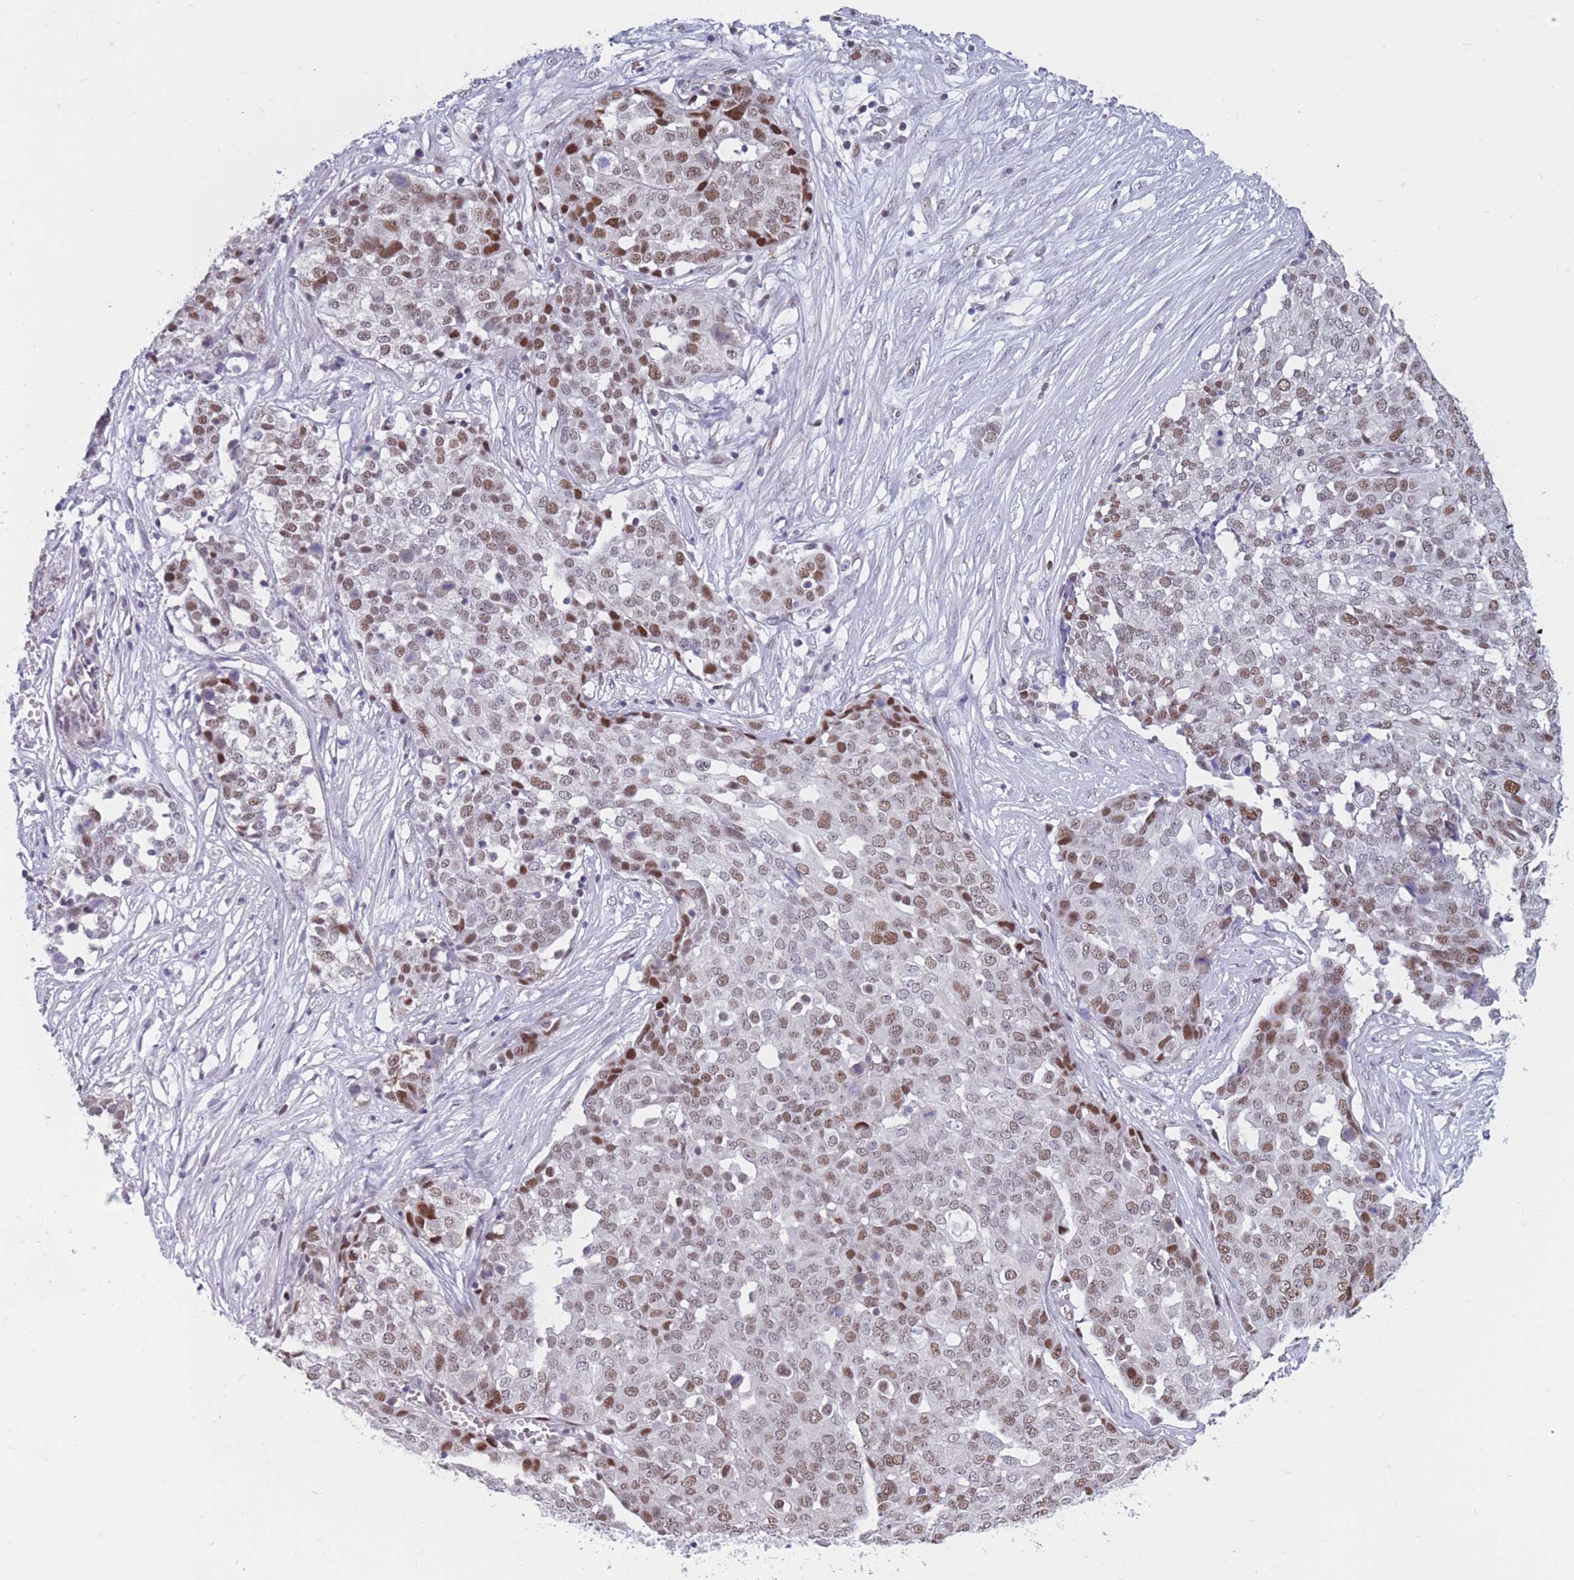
{"staining": {"intensity": "moderate", "quantity": ">75%", "location": "nuclear"}, "tissue": "ovarian cancer", "cell_type": "Tumor cells", "image_type": "cancer", "snomed": [{"axis": "morphology", "description": "Cystadenocarcinoma, serous, NOS"}, {"axis": "topography", "description": "Soft tissue"}, {"axis": "topography", "description": "Ovary"}], "caption": "A high-resolution photomicrograph shows immunohistochemistry staining of ovarian cancer (serous cystadenocarcinoma), which exhibits moderate nuclear staining in approximately >75% of tumor cells. The staining was performed using DAB (3,3'-diaminobenzidine) to visualize the protein expression in brown, while the nuclei were stained in blue with hematoxylin (Magnification: 20x).", "gene": "NASP", "patient": {"sex": "female", "age": 57}}